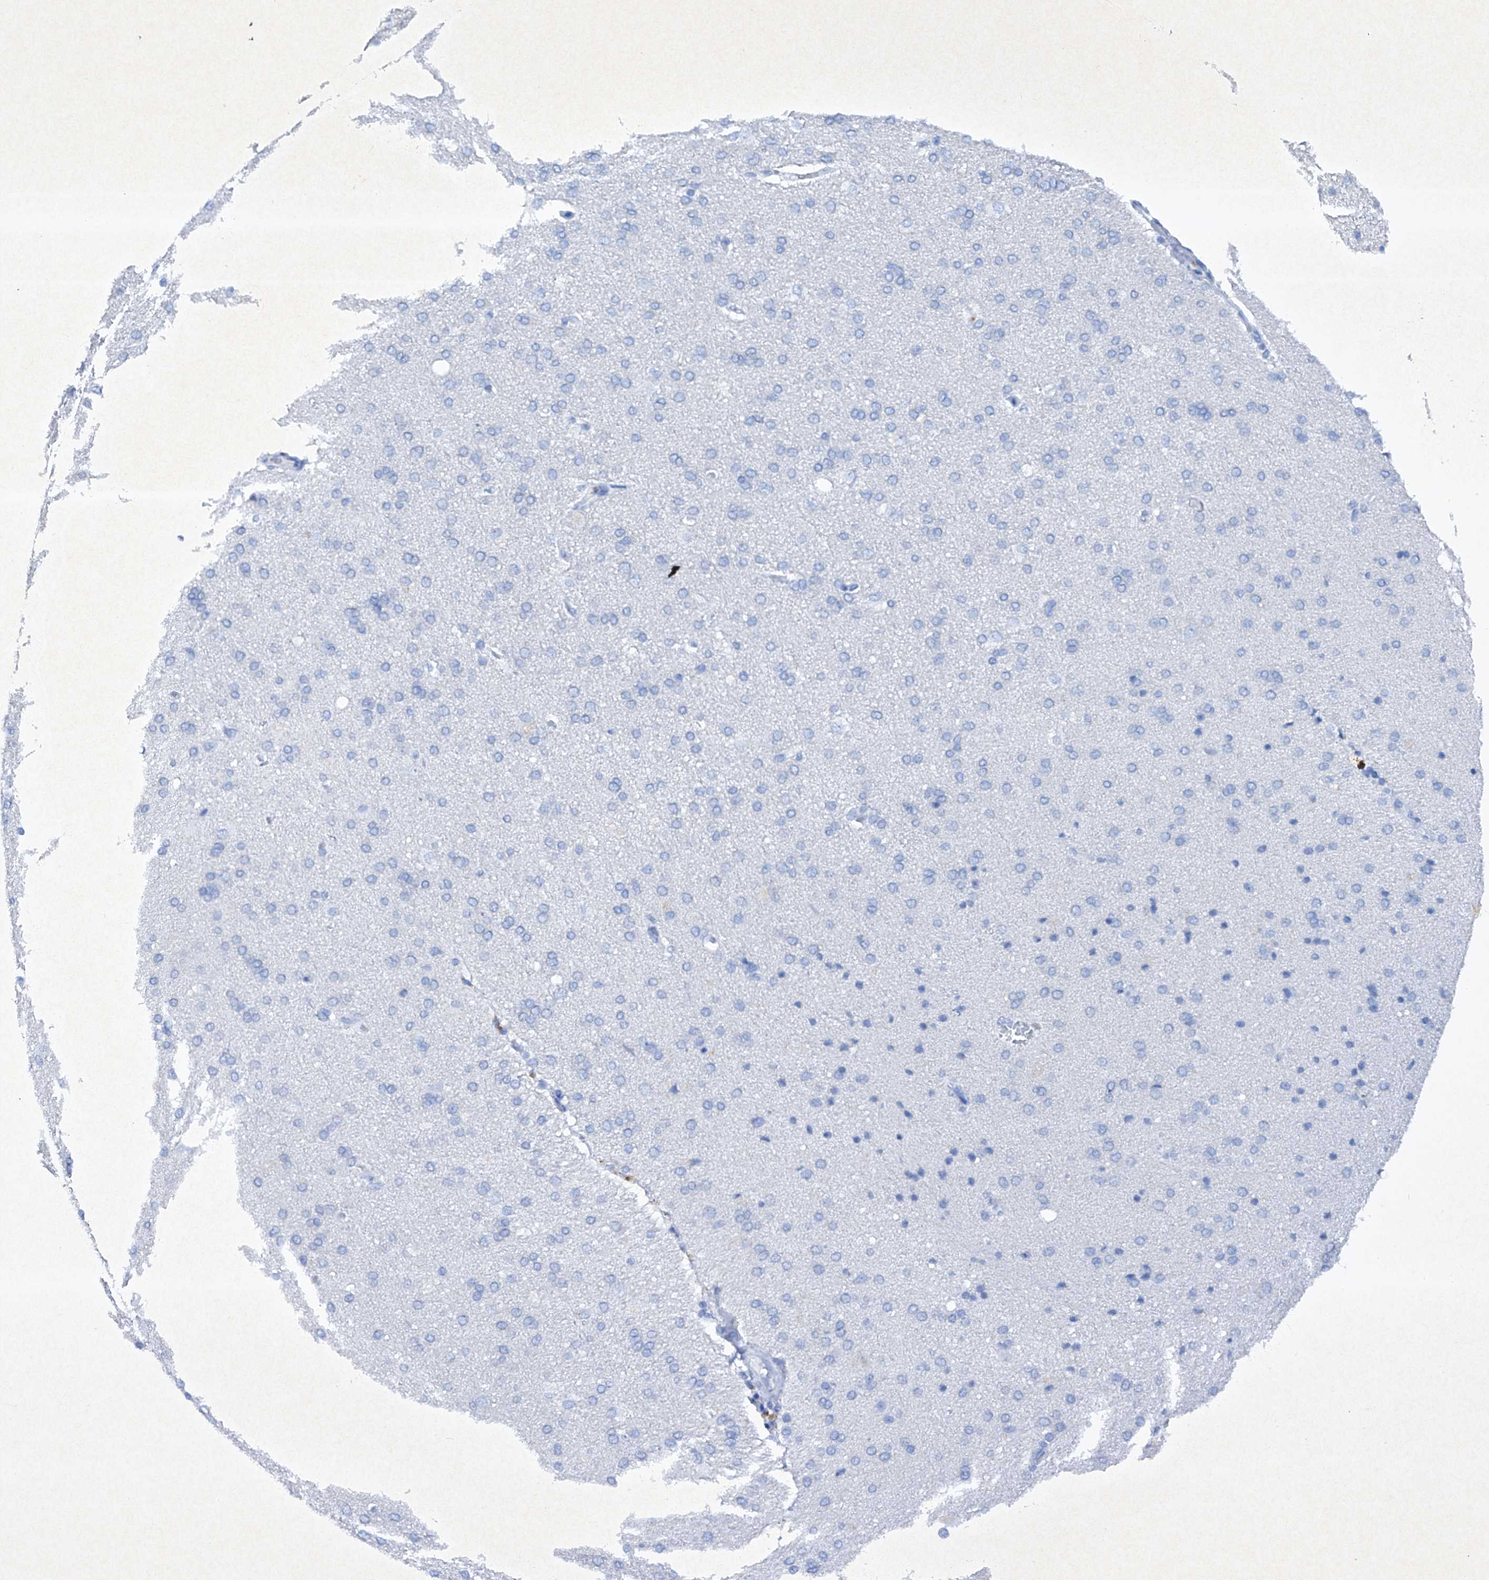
{"staining": {"intensity": "negative", "quantity": "none", "location": "none"}, "tissue": "cerebral cortex", "cell_type": "Endothelial cells", "image_type": "normal", "snomed": [{"axis": "morphology", "description": "Normal tissue, NOS"}, {"axis": "topography", "description": "Cerebral cortex"}], "caption": "Cerebral cortex stained for a protein using IHC demonstrates no positivity endothelial cells.", "gene": "BARX2", "patient": {"sex": "male", "age": 62}}